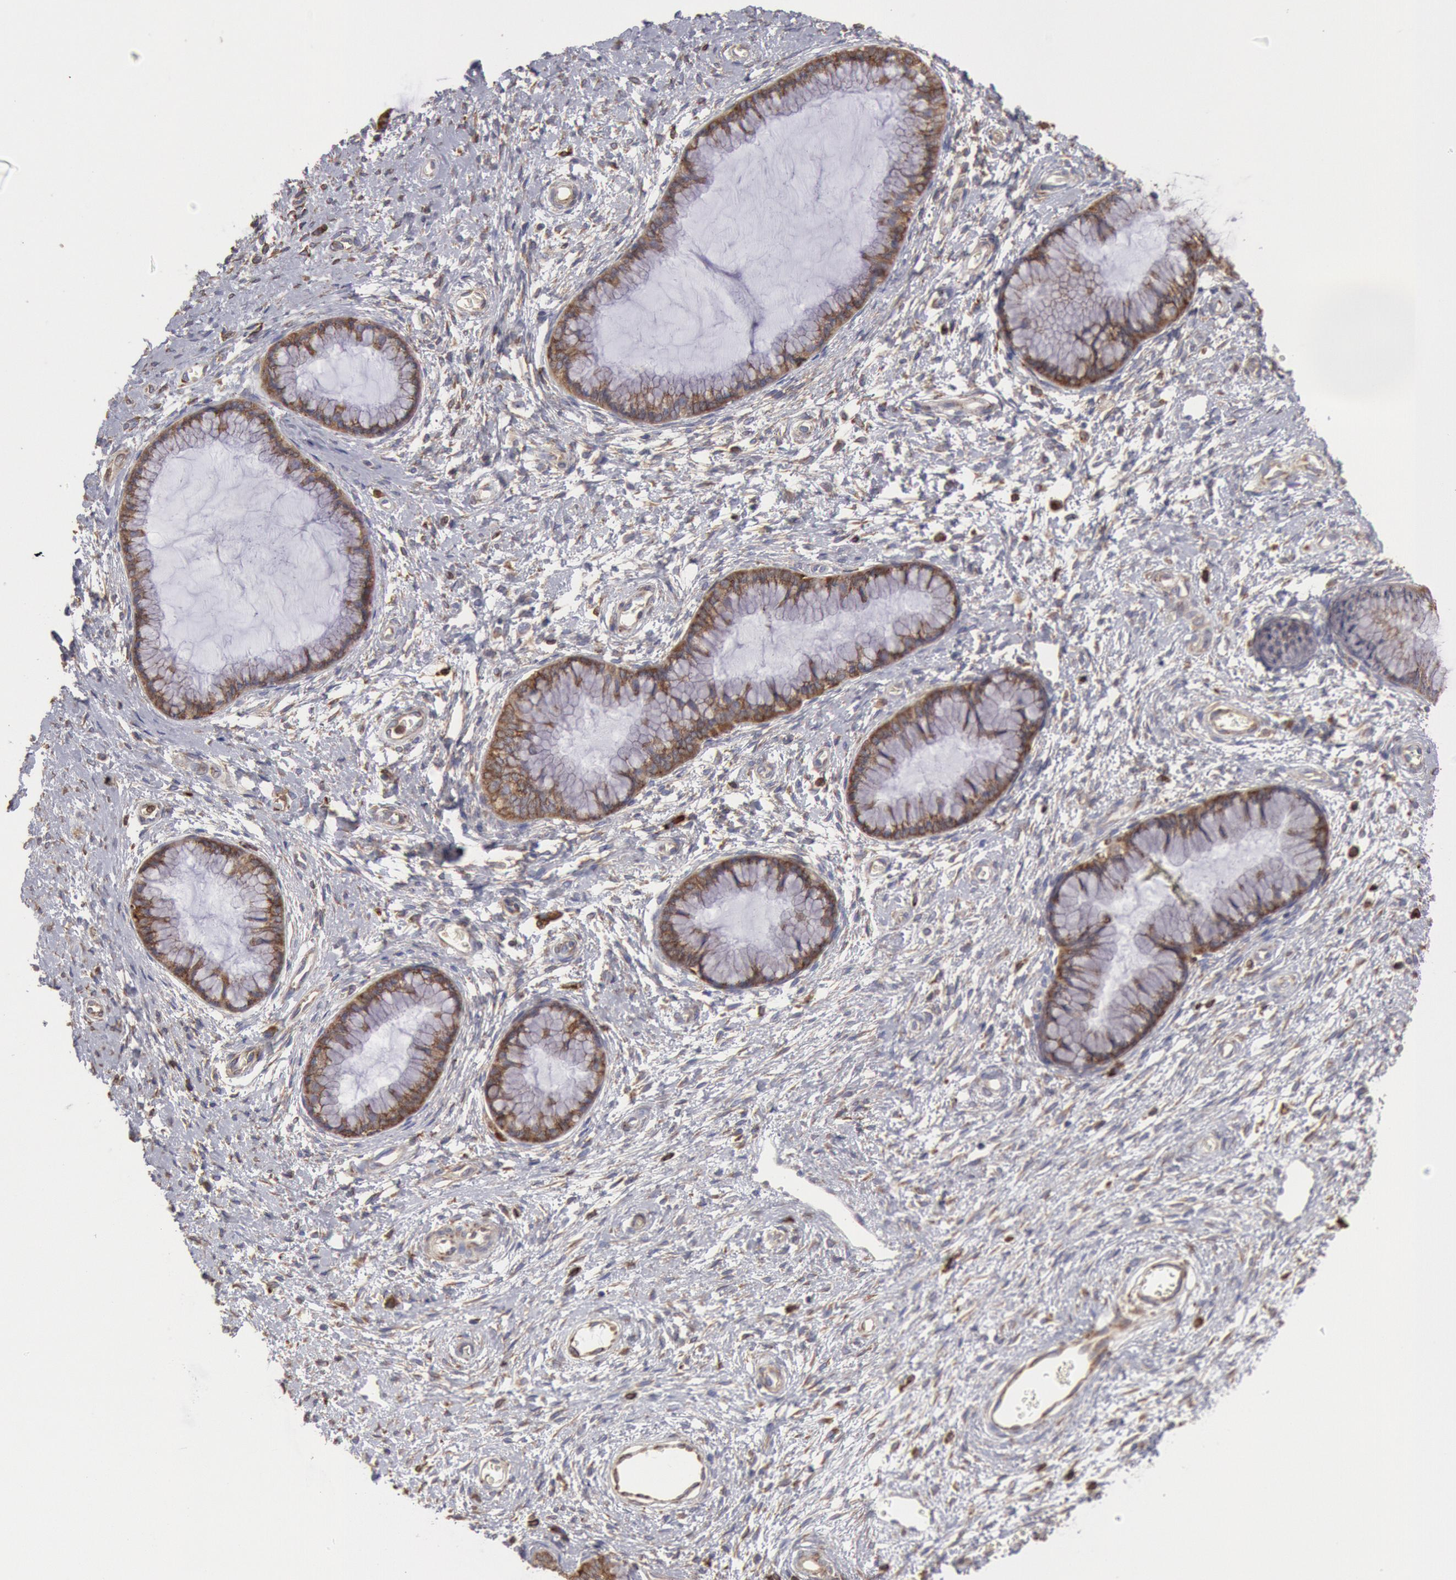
{"staining": {"intensity": "moderate", "quantity": ">75%", "location": "cytoplasmic/membranous"}, "tissue": "cervix", "cell_type": "Glandular cells", "image_type": "normal", "snomed": [{"axis": "morphology", "description": "Normal tissue, NOS"}, {"axis": "topography", "description": "Cervix"}], "caption": "Human cervix stained with a brown dye reveals moderate cytoplasmic/membranous positive expression in approximately >75% of glandular cells.", "gene": "ERP44", "patient": {"sex": "female", "age": 27}}